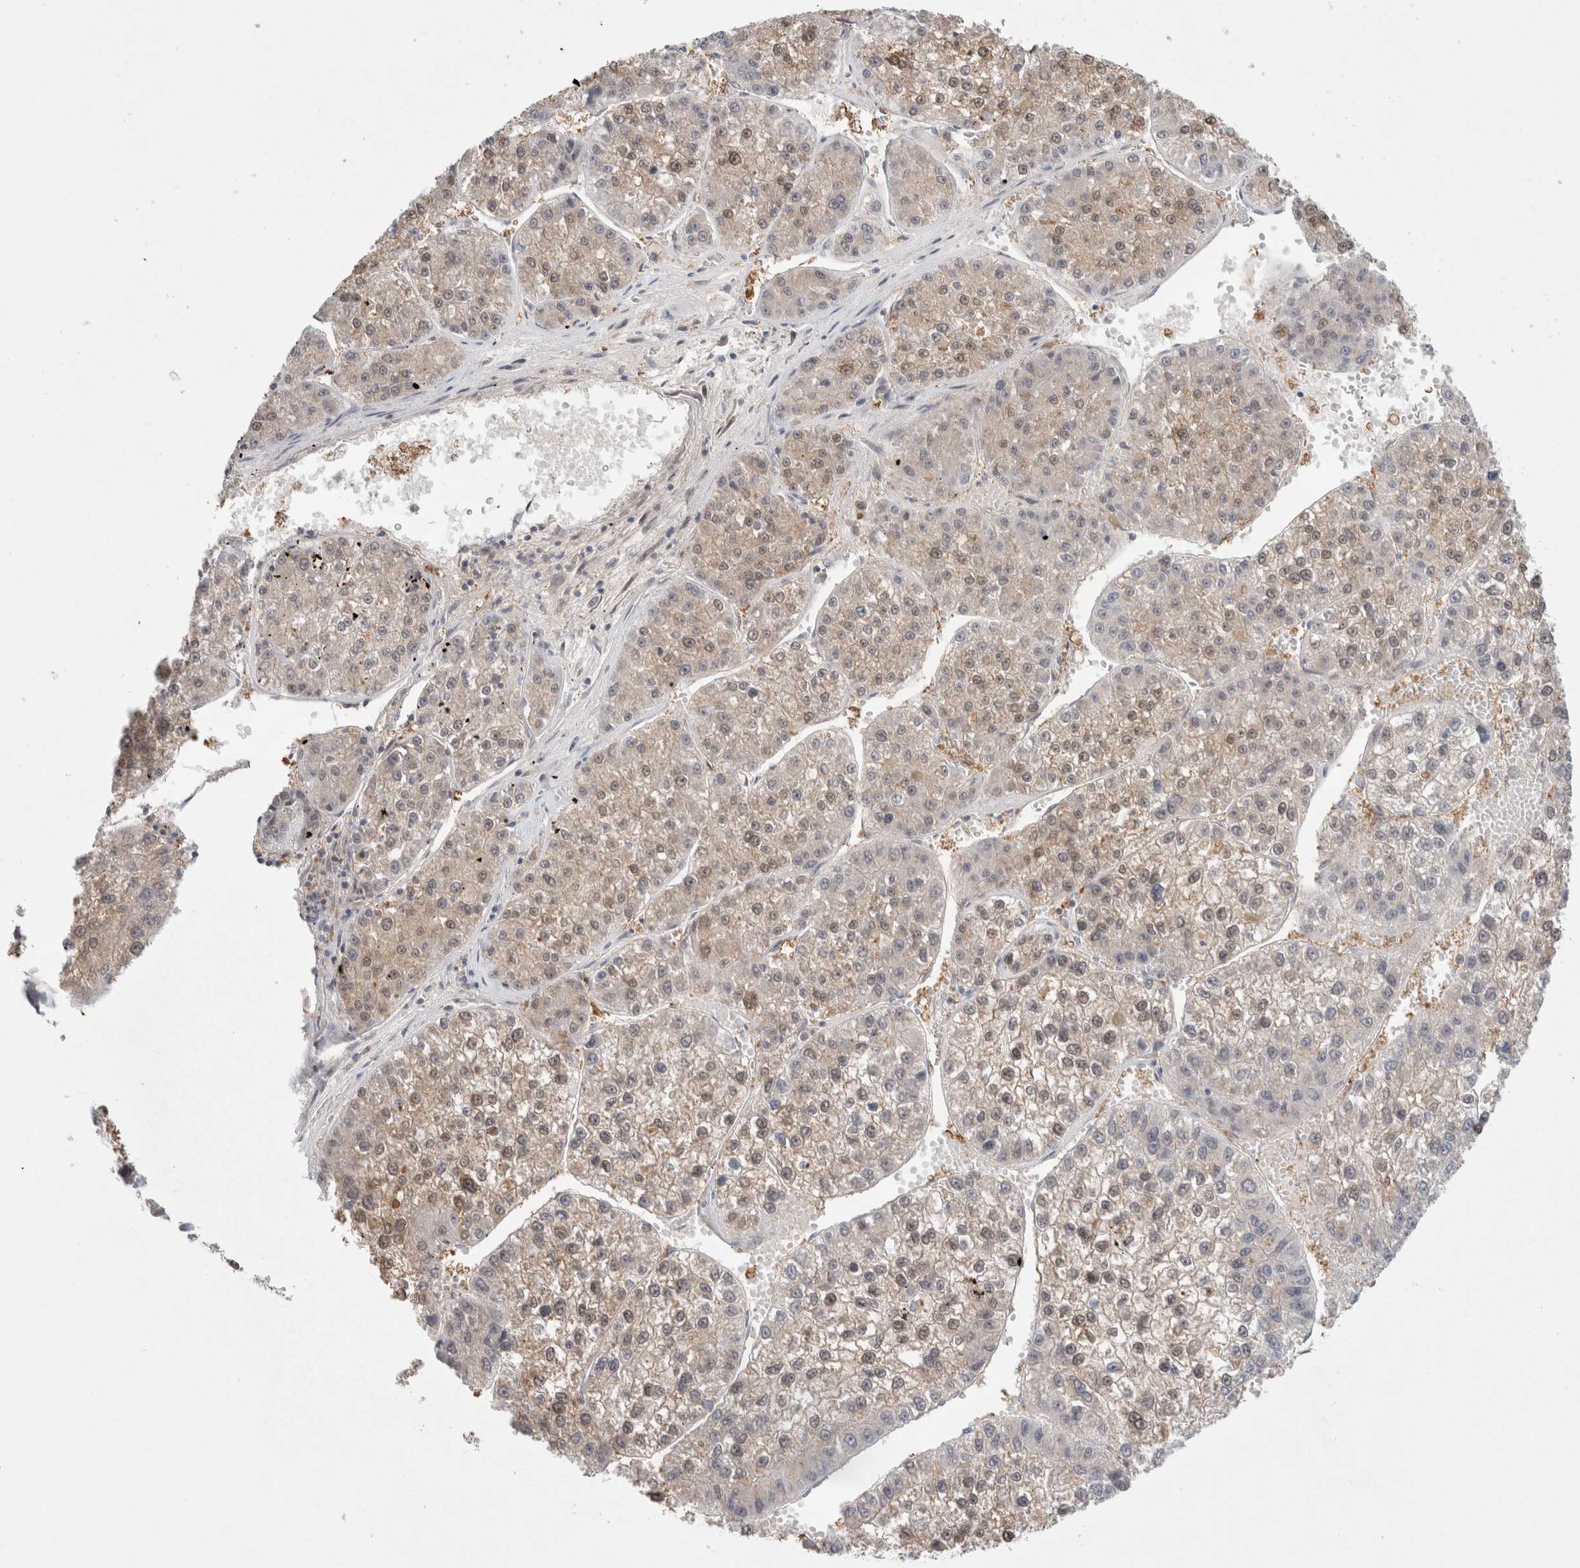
{"staining": {"intensity": "weak", "quantity": "25%-75%", "location": "cytoplasmic/membranous,nuclear"}, "tissue": "liver cancer", "cell_type": "Tumor cells", "image_type": "cancer", "snomed": [{"axis": "morphology", "description": "Carcinoma, Hepatocellular, NOS"}, {"axis": "topography", "description": "Liver"}], "caption": "Protein expression analysis of human liver cancer reveals weak cytoplasmic/membranous and nuclear expression in about 25%-75% of tumor cells.", "gene": "CERS5", "patient": {"sex": "female", "age": 73}}